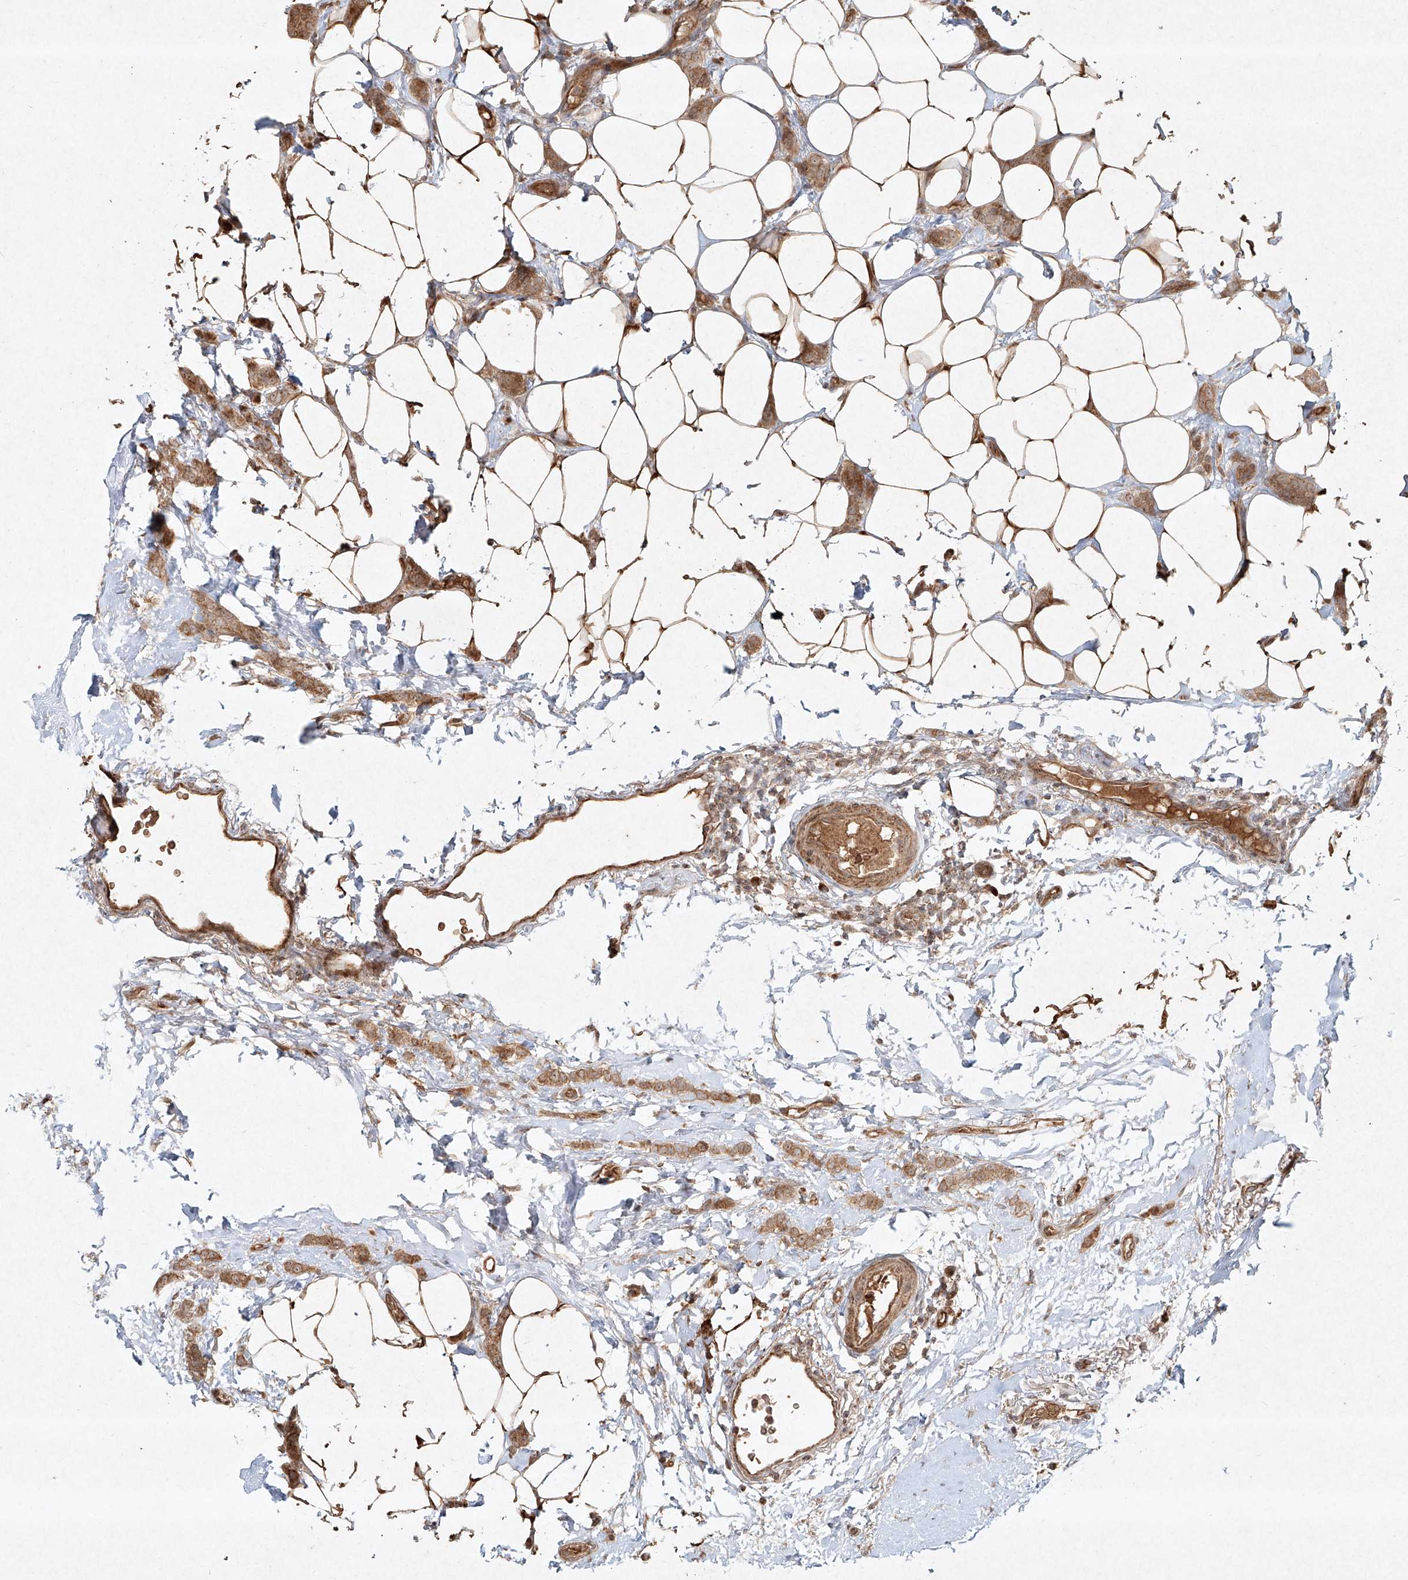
{"staining": {"intensity": "moderate", "quantity": ">75%", "location": "cytoplasmic/membranous"}, "tissue": "breast cancer", "cell_type": "Tumor cells", "image_type": "cancer", "snomed": [{"axis": "morphology", "description": "Lobular carcinoma"}, {"axis": "topography", "description": "Skin"}, {"axis": "topography", "description": "Breast"}], "caption": "High-magnification brightfield microscopy of breast cancer stained with DAB (3,3'-diaminobenzidine) (brown) and counterstained with hematoxylin (blue). tumor cells exhibit moderate cytoplasmic/membranous positivity is appreciated in approximately>75% of cells. Nuclei are stained in blue.", "gene": "CYYR1", "patient": {"sex": "female", "age": 46}}